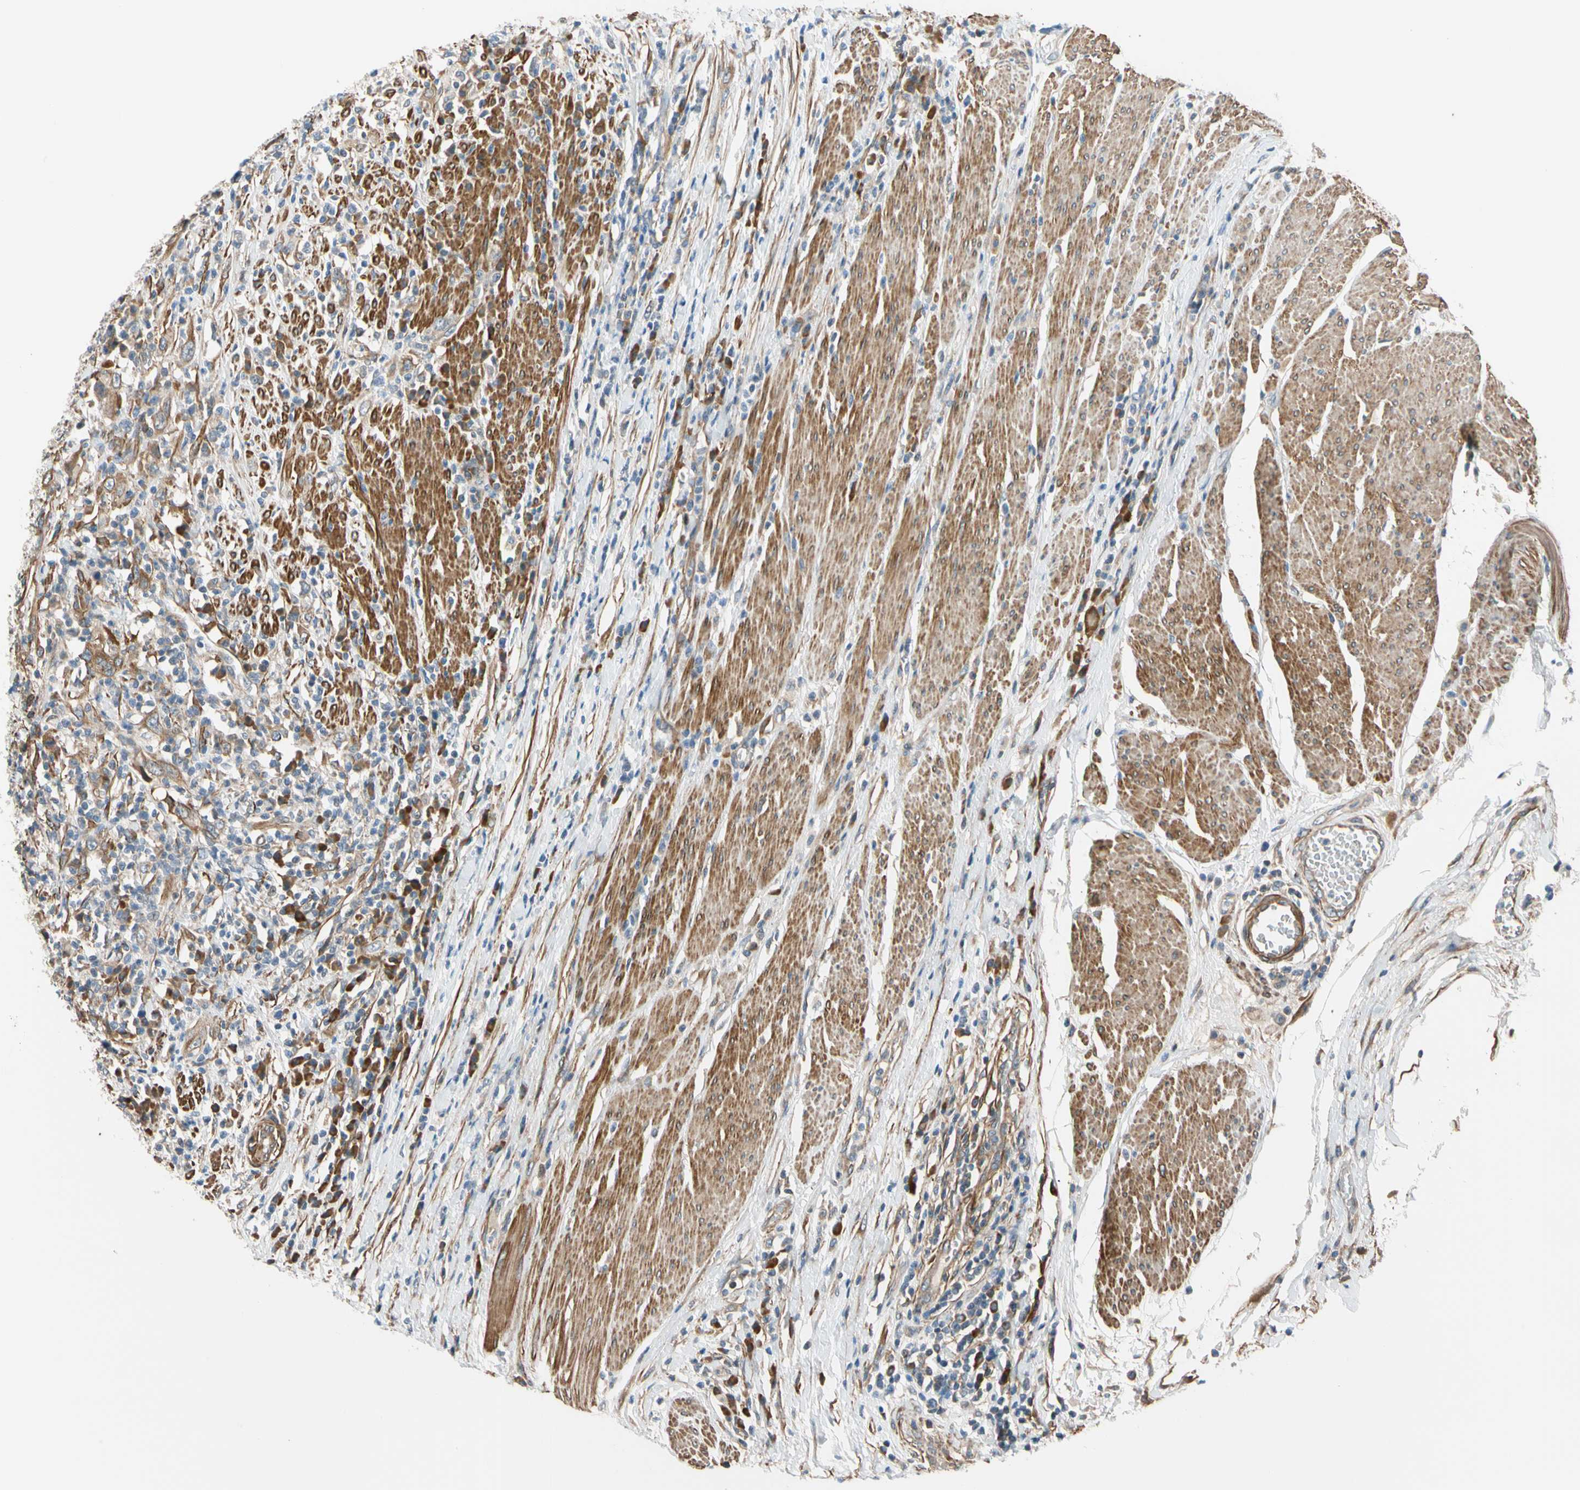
{"staining": {"intensity": "moderate", "quantity": ">75%", "location": "cytoplasmic/membranous"}, "tissue": "urothelial cancer", "cell_type": "Tumor cells", "image_type": "cancer", "snomed": [{"axis": "morphology", "description": "Urothelial carcinoma, High grade"}, {"axis": "topography", "description": "Urinary bladder"}], "caption": "Brown immunohistochemical staining in urothelial cancer reveals moderate cytoplasmic/membranous staining in approximately >75% of tumor cells.", "gene": "LIMK2", "patient": {"sex": "male", "age": 61}}